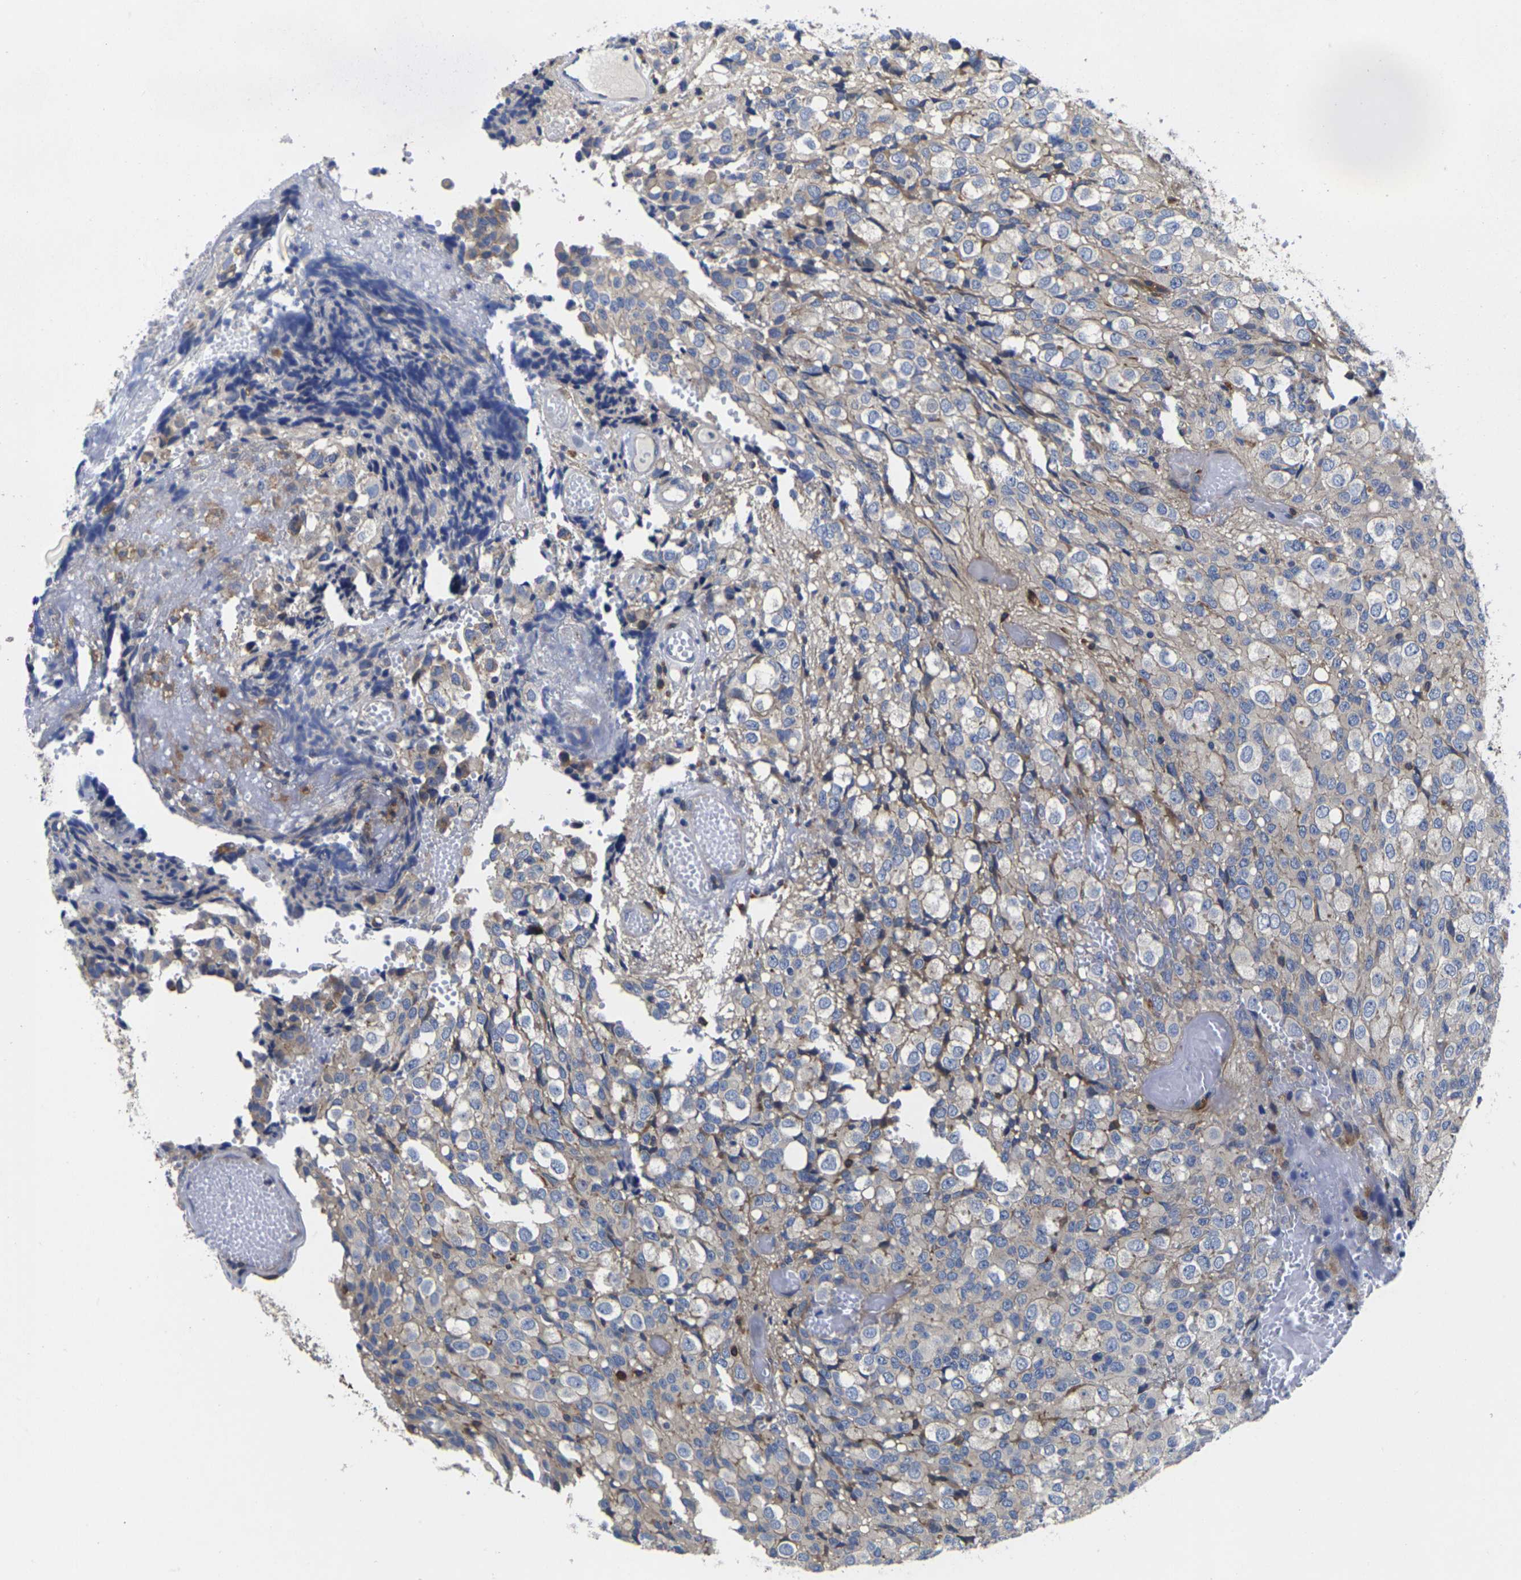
{"staining": {"intensity": "weak", "quantity": "25%-75%", "location": "cytoplasmic/membranous"}, "tissue": "glioma", "cell_type": "Tumor cells", "image_type": "cancer", "snomed": [{"axis": "morphology", "description": "Glioma, malignant, High grade"}, {"axis": "topography", "description": "Brain"}], "caption": "The image demonstrates a brown stain indicating the presence of a protein in the cytoplasmic/membranous of tumor cells in malignant high-grade glioma. Using DAB (brown) and hematoxylin (blue) stains, captured at high magnification using brightfield microscopy.", "gene": "SCNN1A", "patient": {"sex": "male", "age": 32}}